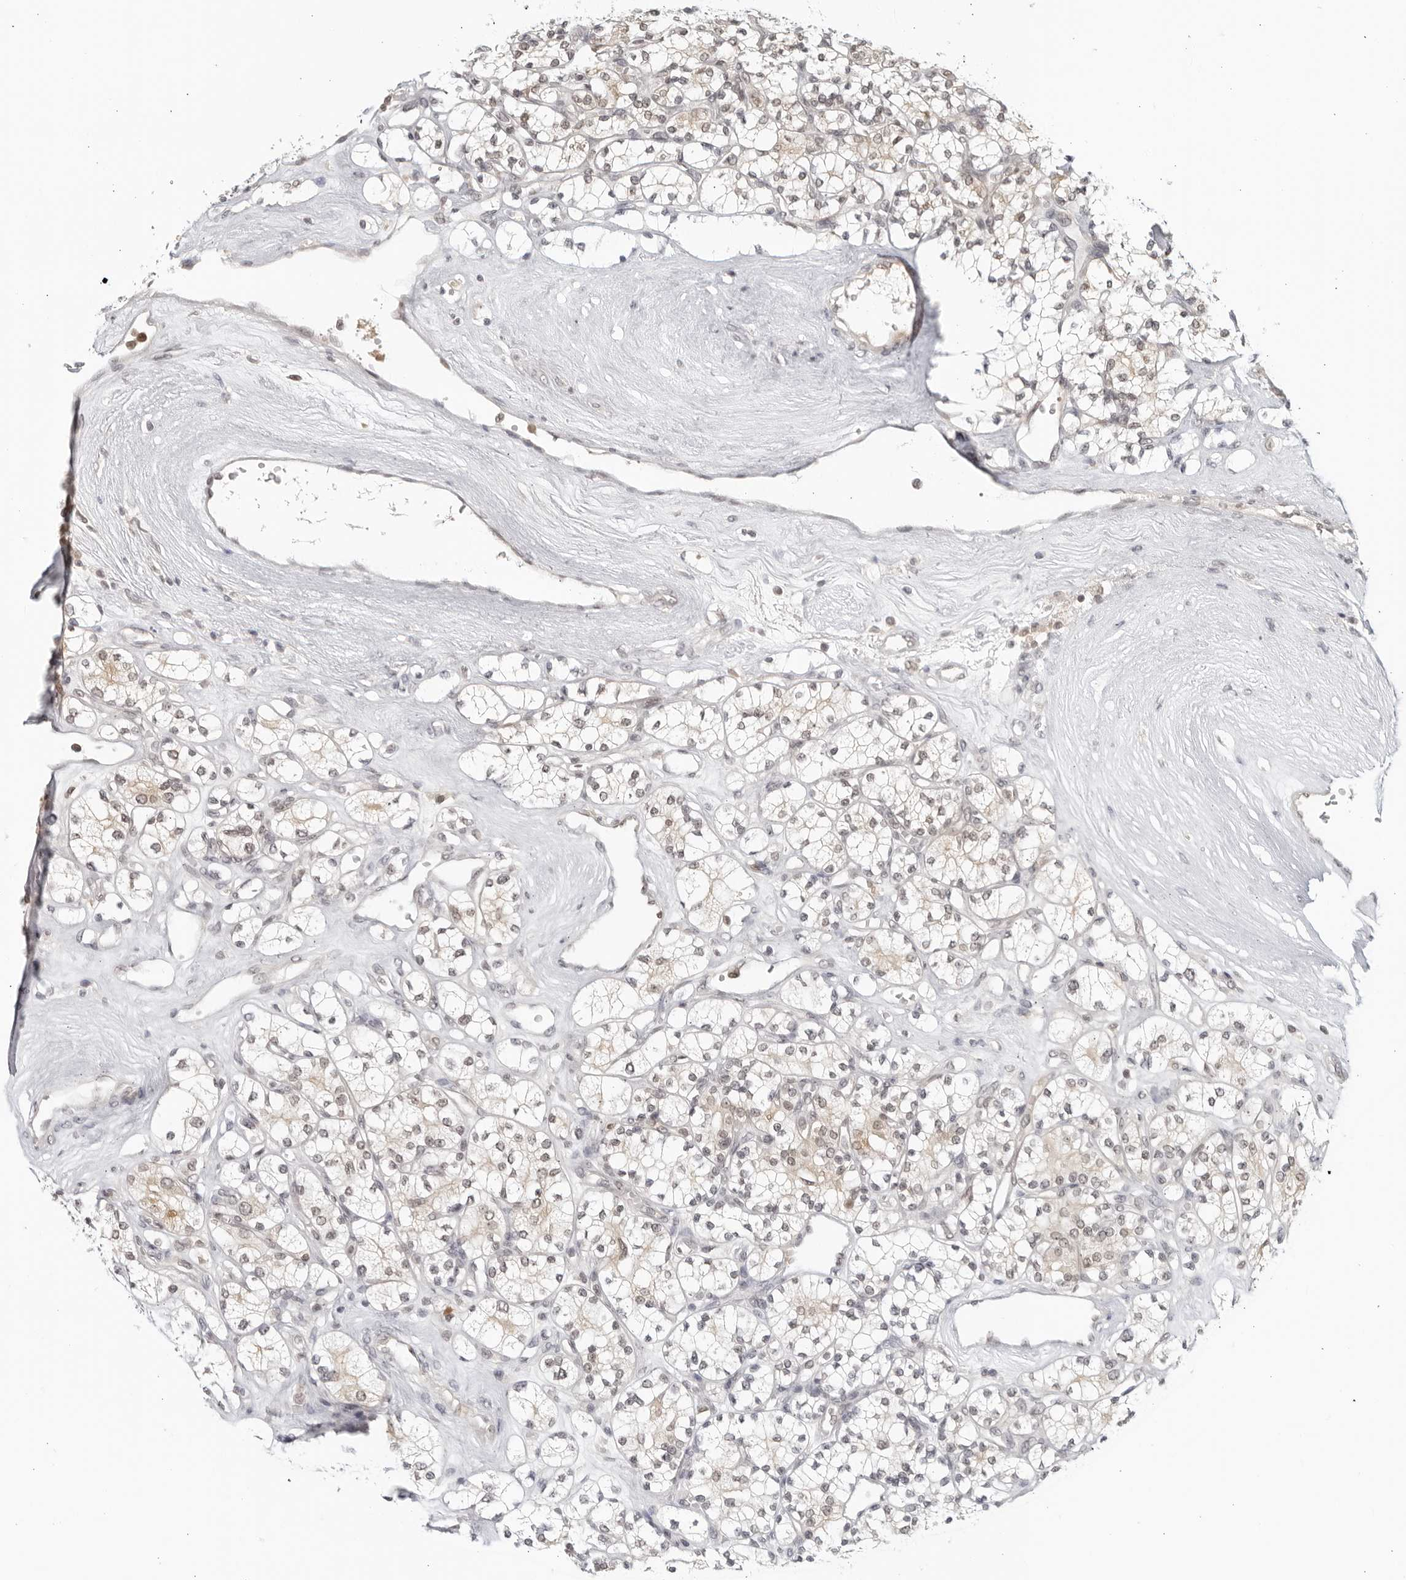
{"staining": {"intensity": "weak", "quantity": "25%-75%", "location": "cytoplasmic/membranous"}, "tissue": "renal cancer", "cell_type": "Tumor cells", "image_type": "cancer", "snomed": [{"axis": "morphology", "description": "Adenocarcinoma, NOS"}, {"axis": "topography", "description": "Kidney"}], "caption": "Immunohistochemical staining of adenocarcinoma (renal) displays low levels of weak cytoplasmic/membranous staining in approximately 25%-75% of tumor cells. The staining was performed using DAB (3,3'-diaminobenzidine) to visualize the protein expression in brown, while the nuclei were stained in blue with hematoxylin (Magnification: 20x).", "gene": "RAB11FIP3", "patient": {"sex": "male", "age": 77}}